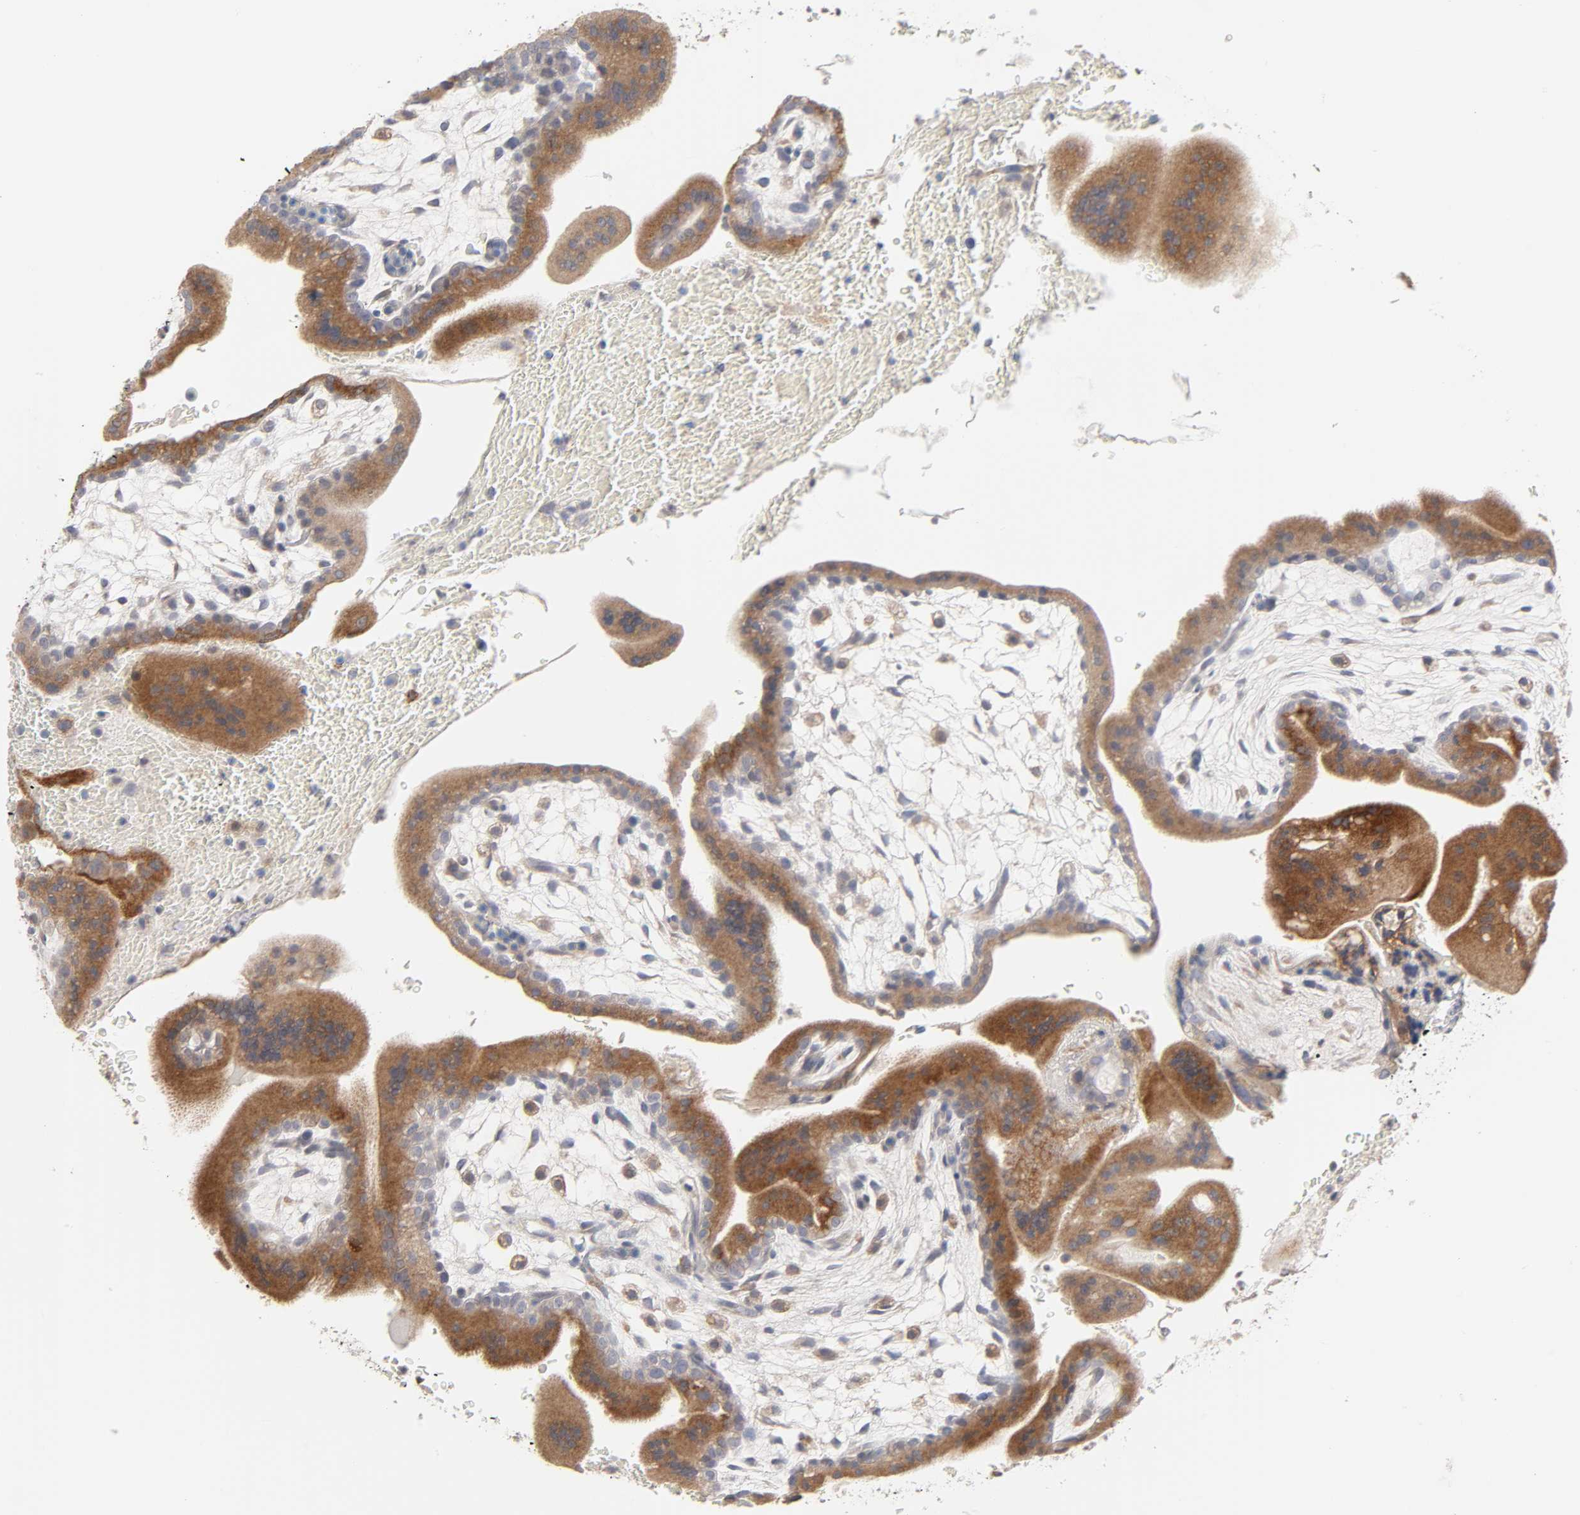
{"staining": {"intensity": "weak", "quantity": ">75%", "location": "cytoplasmic/membranous"}, "tissue": "placenta", "cell_type": "Decidual cells", "image_type": "normal", "snomed": [{"axis": "morphology", "description": "Normal tissue, NOS"}, {"axis": "topography", "description": "Placenta"}], "caption": "The photomicrograph exhibits a brown stain indicating the presence of a protein in the cytoplasmic/membranous of decidual cells in placenta.", "gene": "IL4R", "patient": {"sex": "female", "age": 35}}